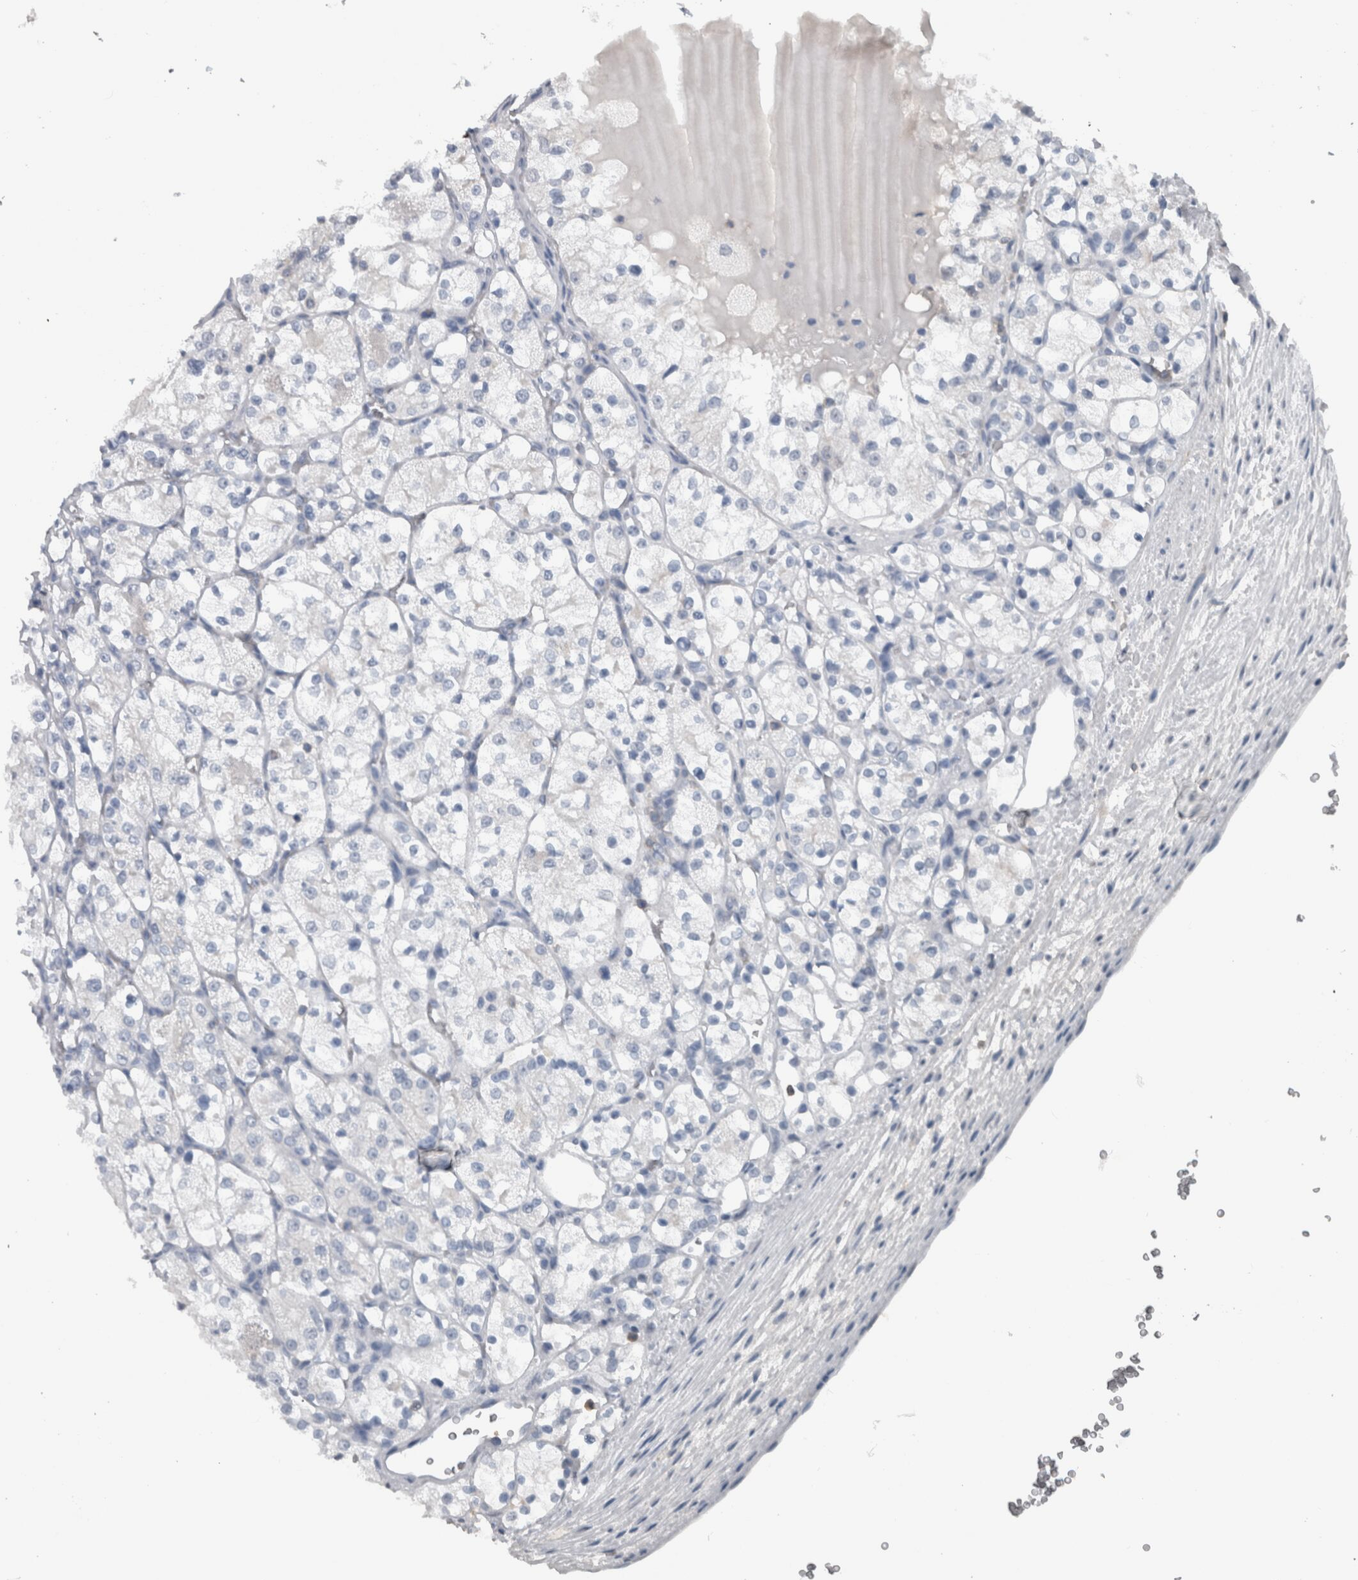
{"staining": {"intensity": "negative", "quantity": "none", "location": "none"}, "tissue": "renal cancer", "cell_type": "Tumor cells", "image_type": "cancer", "snomed": [{"axis": "morphology", "description": "Adenocarcinoma, NOS"}, {"axis": "topography", "description": "Kidney"}], "caption": "Immunohistochemical staining of renal adenocarcinoma demonstrates no significant positivity in tumor cells.", "gene": "MAFF", "patient": {"sex": "female", "age": 69}}